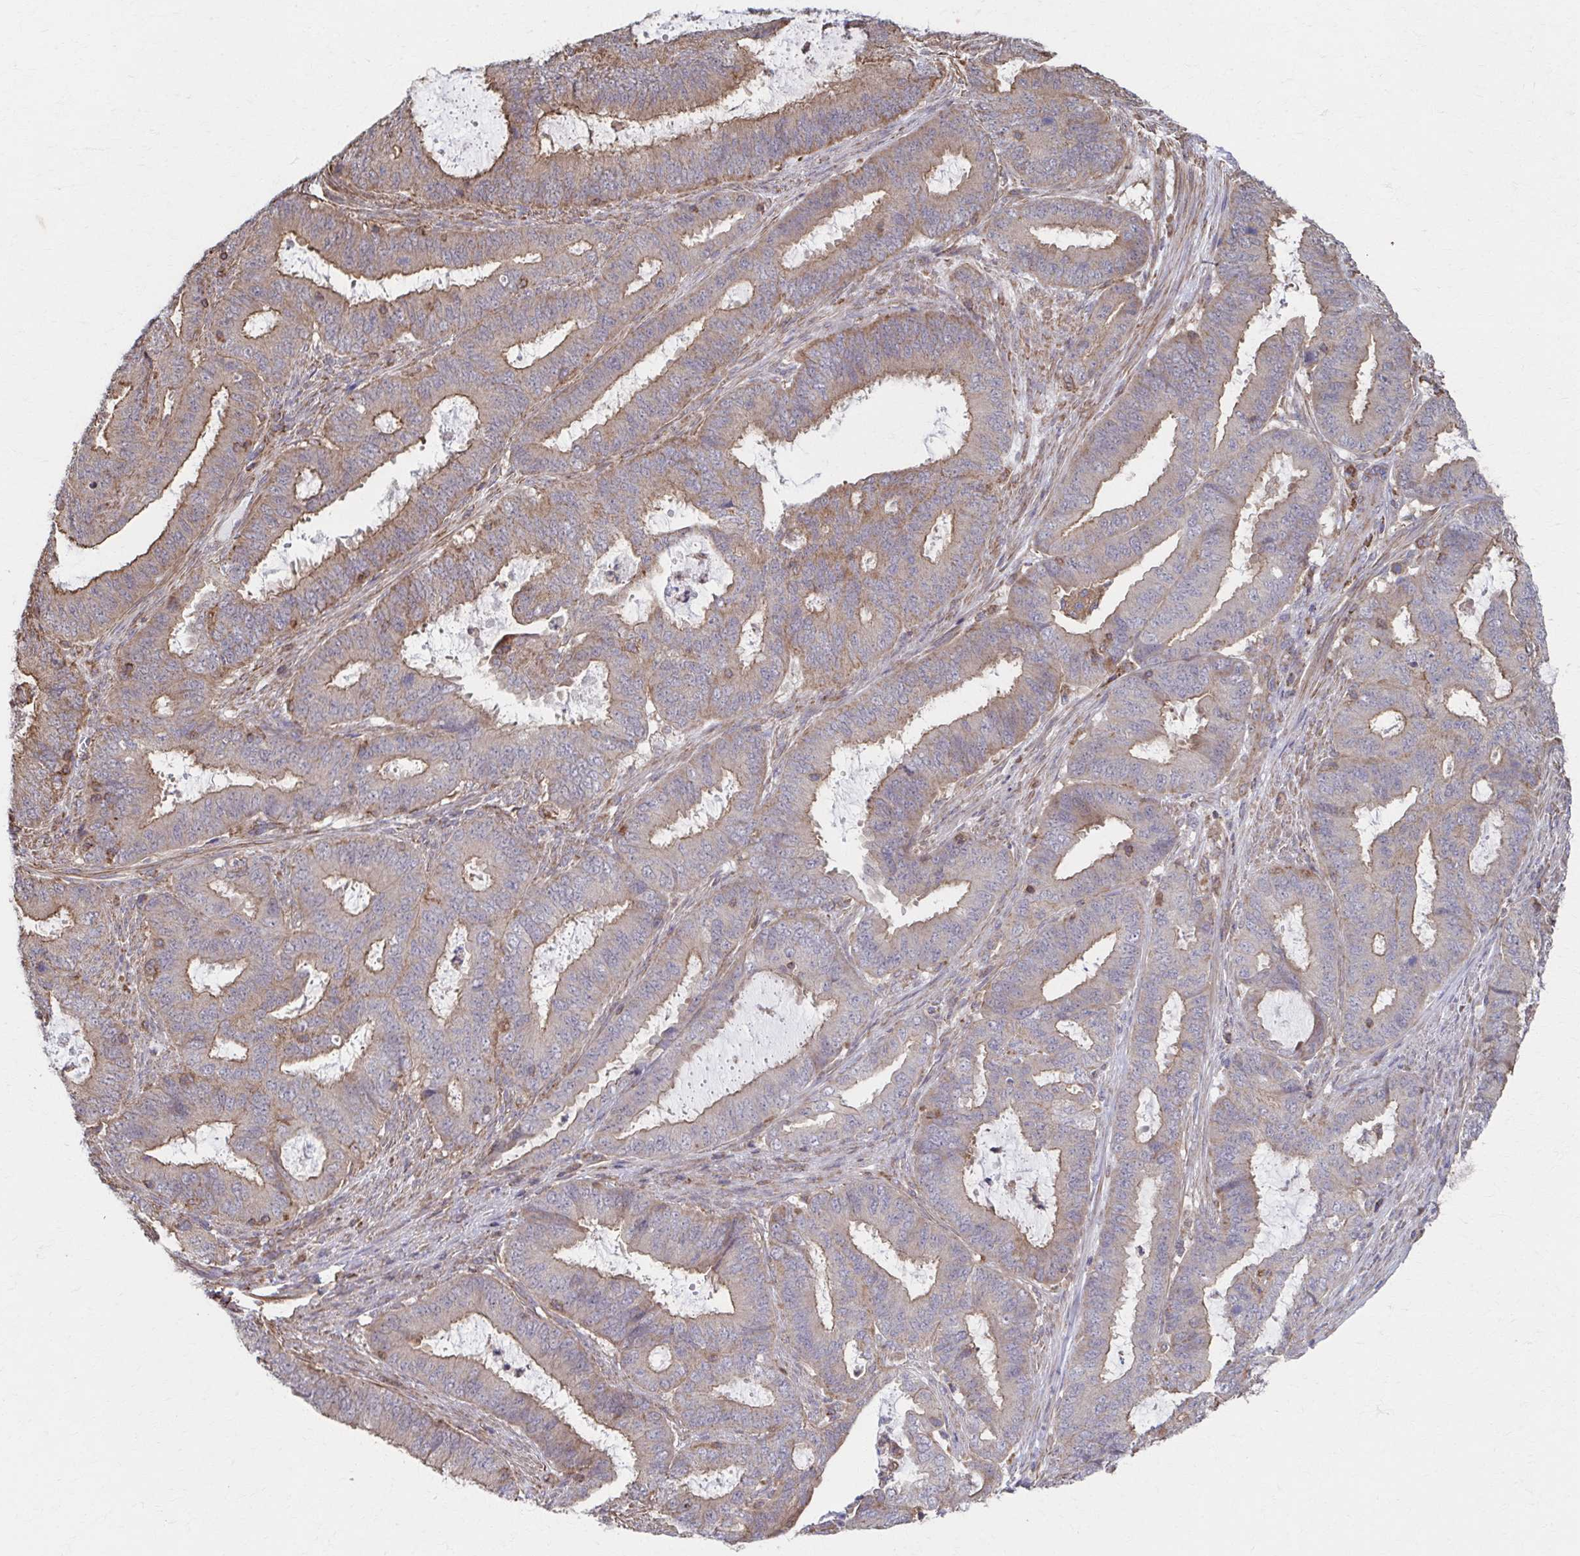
{"staining": {"intensity": "weak", "quantity": ">75%", "location": "cytoplasmic/membranous"}, "tissue": "endometrial cancer", "cell_type": "Tumor cells", "image_type": "cancer", "snomed": [{"axis": "morphology", "description": "Adenocarcinoma, NOS"}, {"axis": "topography", "description": "Endometrium"}], "caption": "Brown immunohistochemical staining in endometrial cancer (adenocarcinoma) reveals weak cytoplasmic/membranous staining in about >75% of tumor cells.", "gene": "KLHL34", "patient": {"sex": "female", "age": 51}}